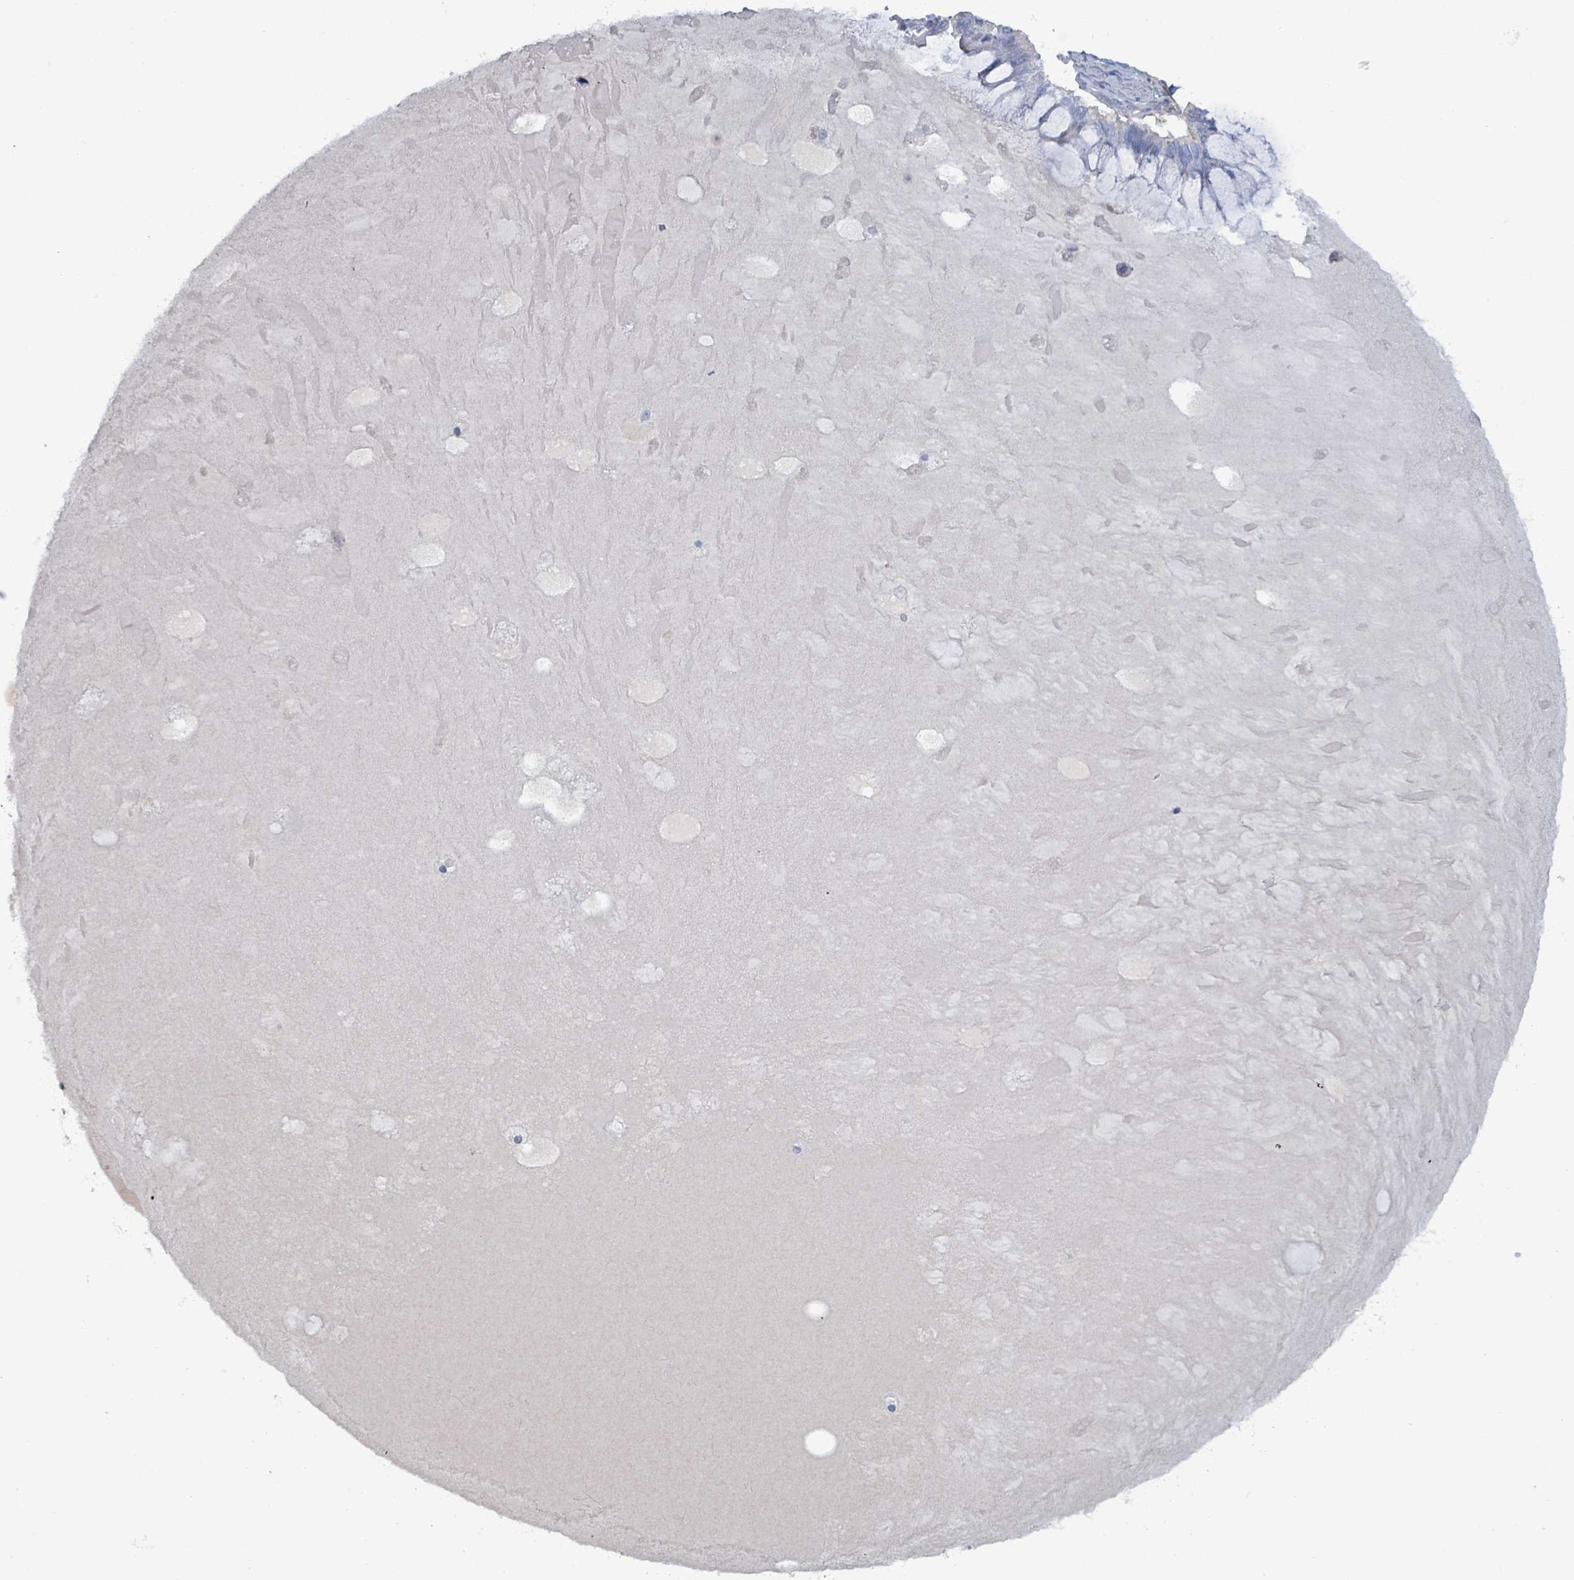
{"staining": {"intensity": "negative", "quantity": "none", "location": "none"}, "tissue": "ovarian cancer", "cell_type": "Tumor cells", "image_type": "cancer", "snomed": [{"axis": "morphology", "description": "Cystadenocarcinoma, mucinous, NOS"}, {"axis": "topography", "description": "Ovary"}], "caption": "A high-resolution micrograph shows immunohistochemistry (IHC) staining of ovarian cancer, which shows no significant expression in tumor cells.", "gene": "DMRTC1B", "patient": {"sex": "female", "age": 61}}